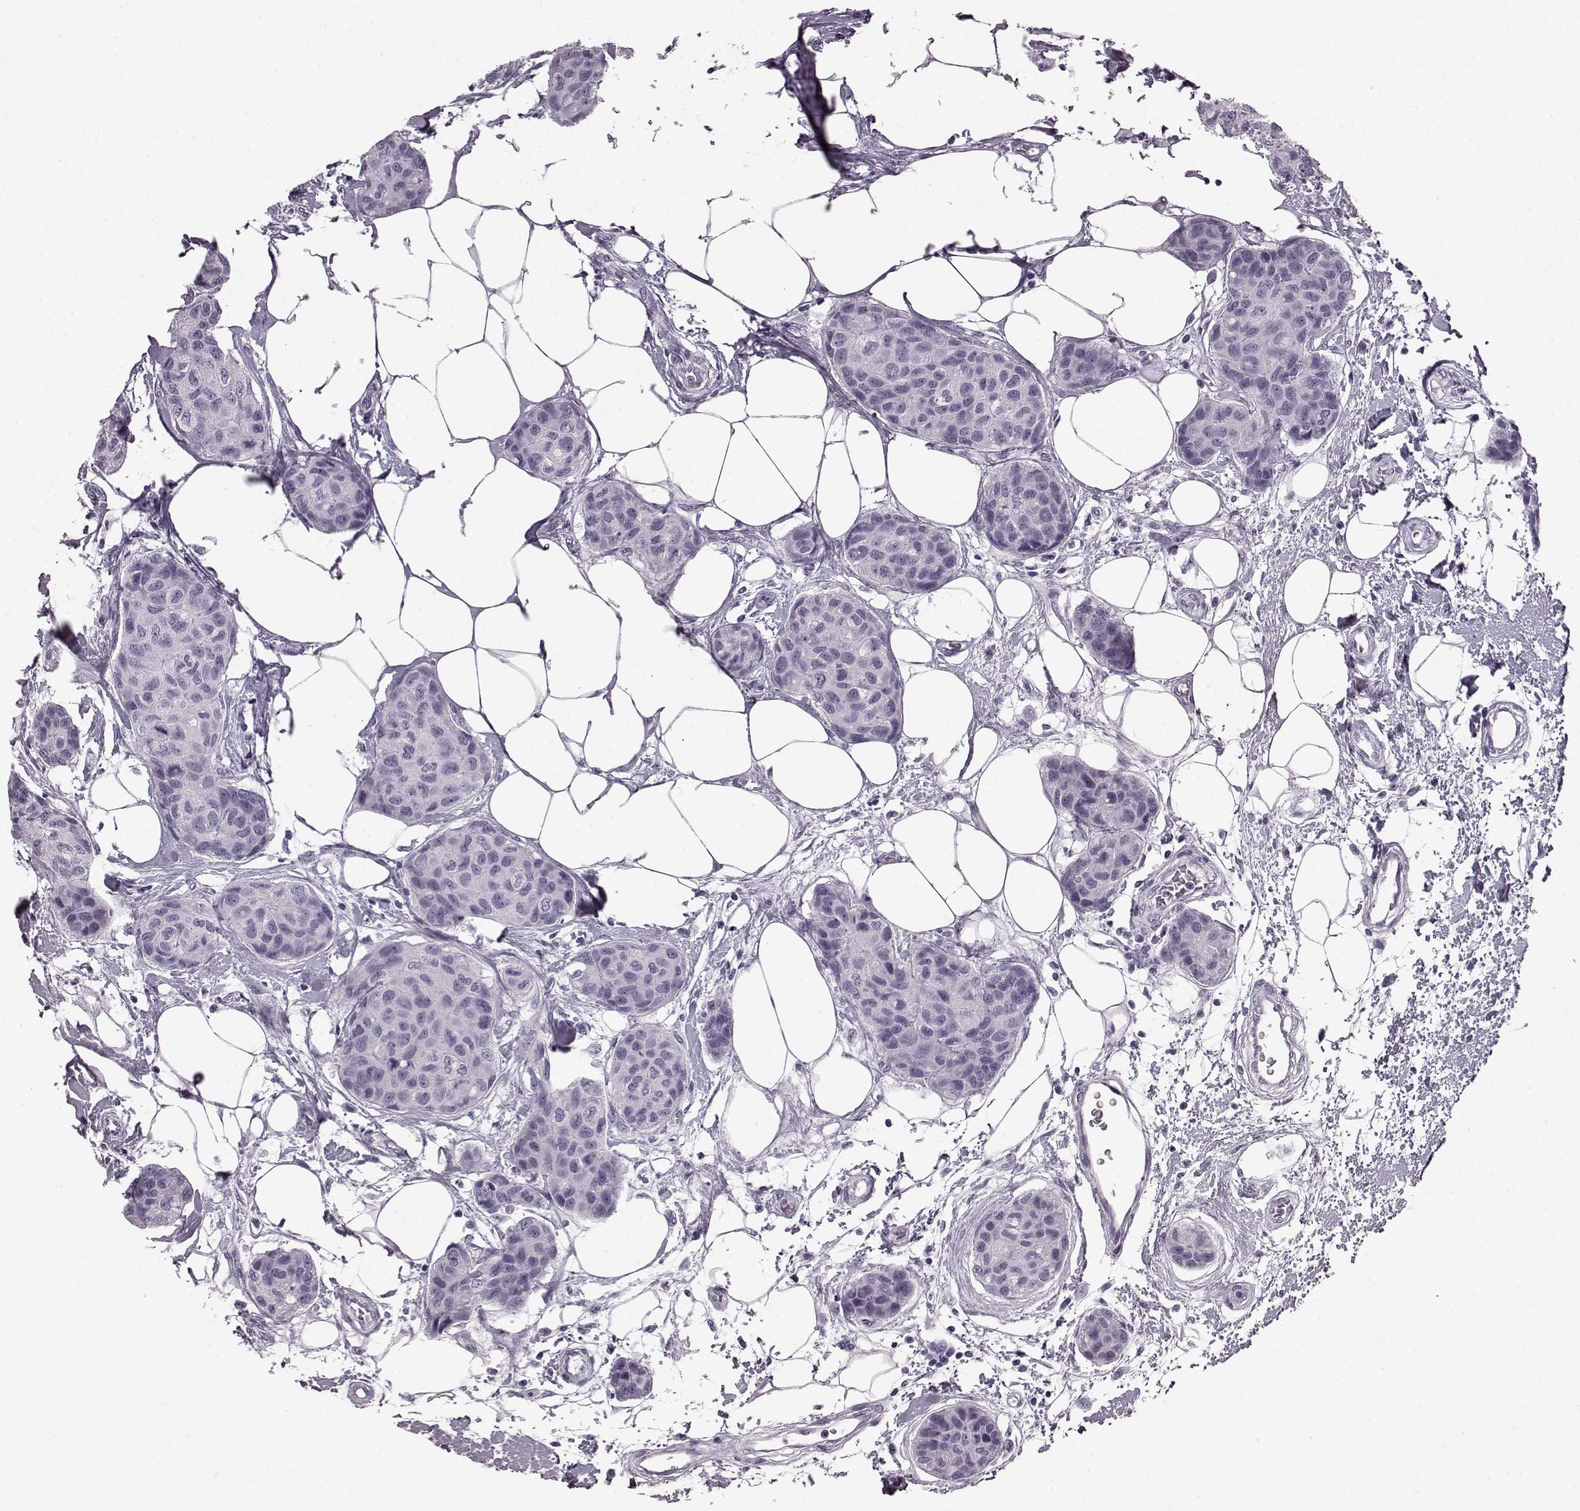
{"staining": {"intensity": "negative", "quantity": "none", "location": "none"}, "tissue": "breast cancer", "cell_type": "Tumor cells", "image_type": "cancer", "snomed": [{"axis": "morphology", "description": "Duct carcinoma"}, {"axis": "topography", "description": "Breast"}], "caption": "High power microscopy photomicrograph of an IHC image of breast invasive ductal carcinoma, revealing no significant staining in tumor cells.", "gene": "AIPL1", "patient": {"sex": "female", "age": 80}}